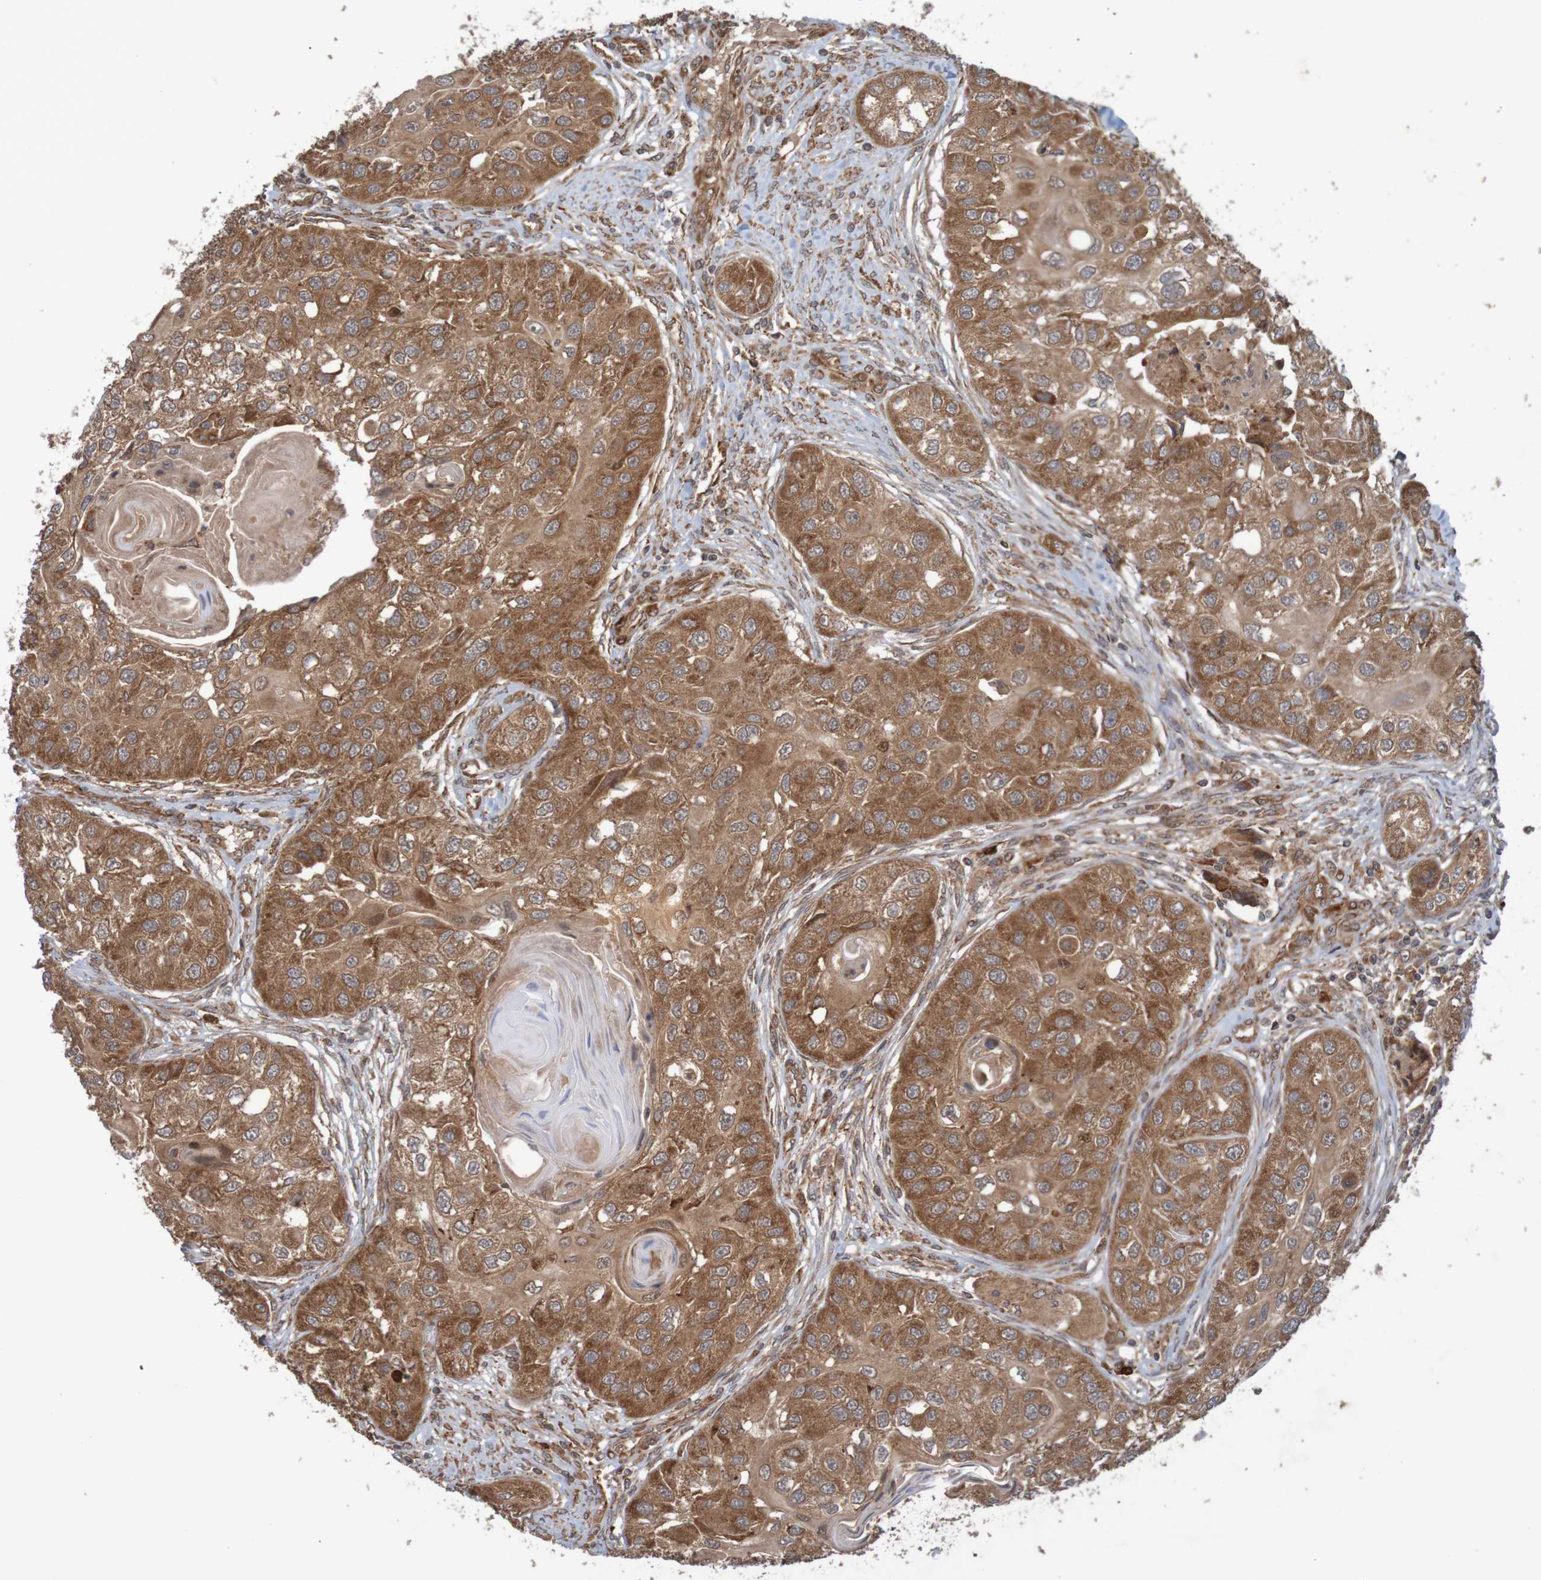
{"staining": {"intensity": "moderate", "quantity": ">75%", "location": "cytoplasmic/membranous"}, "tissue": "head and neck cancer", "cell_type": "Tumor cells", "image_type": "cancer", "snomed": [{"axis": "morphology", "description": "Normal tissue, NOS"}, {"axis": "morphology", "description": "Squamous cell carcinoma, NOS"}, {"axis": "topography", "description": "Skeletal muscle"}, {"axis": "topography", "description": "Head-Neck"}], "caption": "Immunohistochemistry of human squamous cell carcinoma (head and neck) displays medium levels of moderate cytoplasmic/membranous expression in about >75% of tumor cells.", "gene": "MRPL52", "patient": {"sex": "male", "age": 51}}